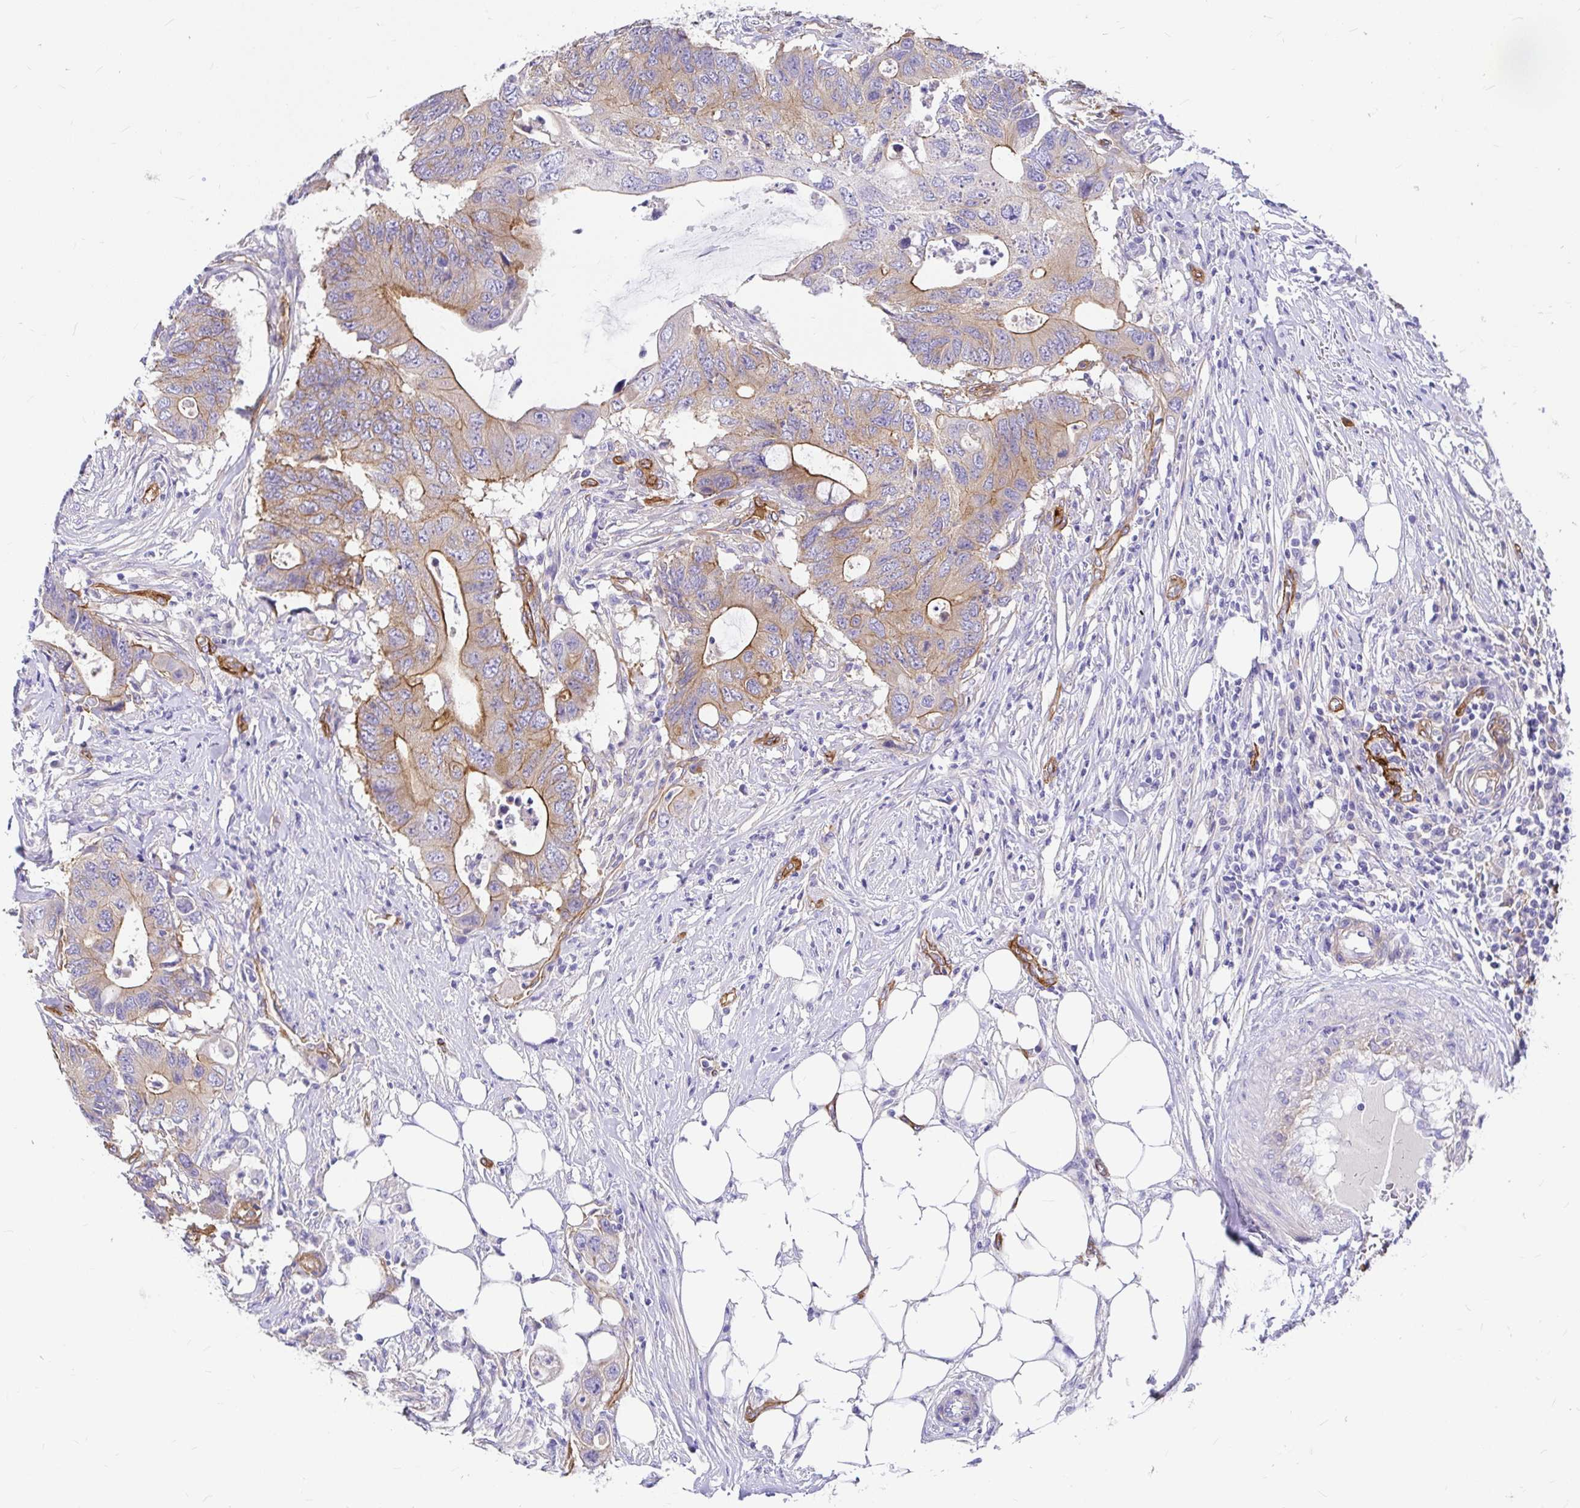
{"staining": {"intensity": "moderate", "quantity": ">75%", "location": "cytoplasmic/membranous"}, "tissue": "colorectal cancer", "cell_type": "Tumor cells", "image_type": "cancer", "snomed": [{"axis": "morphology", "description": "Adenocarcinoma, NOS"}, {"axis": "topography", "description": "Colon"}], "caption": "An immunohistochemistry photomicrograph of neoplastic tissue is shown. Protein staining in brown shows moderate cytoplasmic/membranous positivity in colorectal cancer (adenocarcinoma) within tumor cells.", "gene": "MYO1B", "patient": {"sex": "male", "age": 71}}